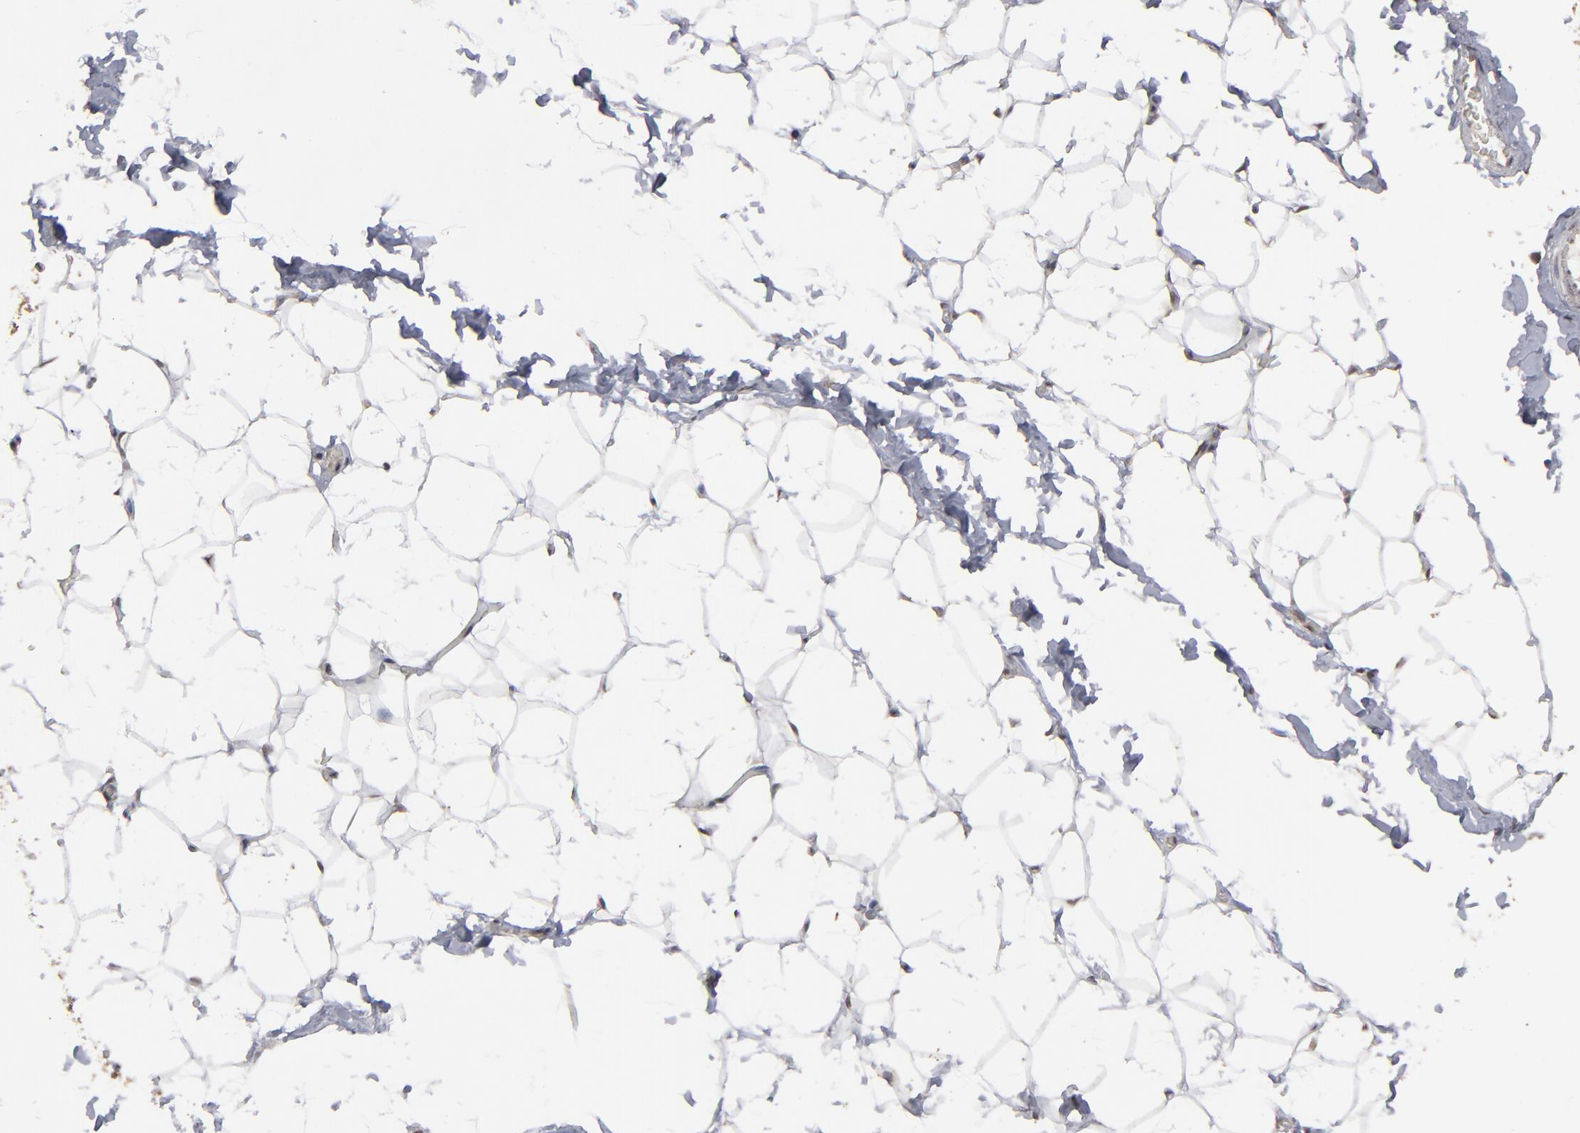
{"staining": {"intensity": "moderate", "quantity": "<25%", "location": "cytoplasmic/membranous"}, "tissue": "adipose tissue", "cell_type": "Adipocytes", "image_type": "normal", "snomed": [{"axis": "morphology", "description": "Normal tissue, NOS"}, {"axis": "topography", "description": "Soft tissue"}], "caption": "Immunohistochemistry (DAB) staining of benign adipose tissue reveals moderate cytoplasmic/membranous protein staining in about <25% of adipocytes.", "gene": "SLC22A17", "patient": {"sex": "male", "age": 26}}